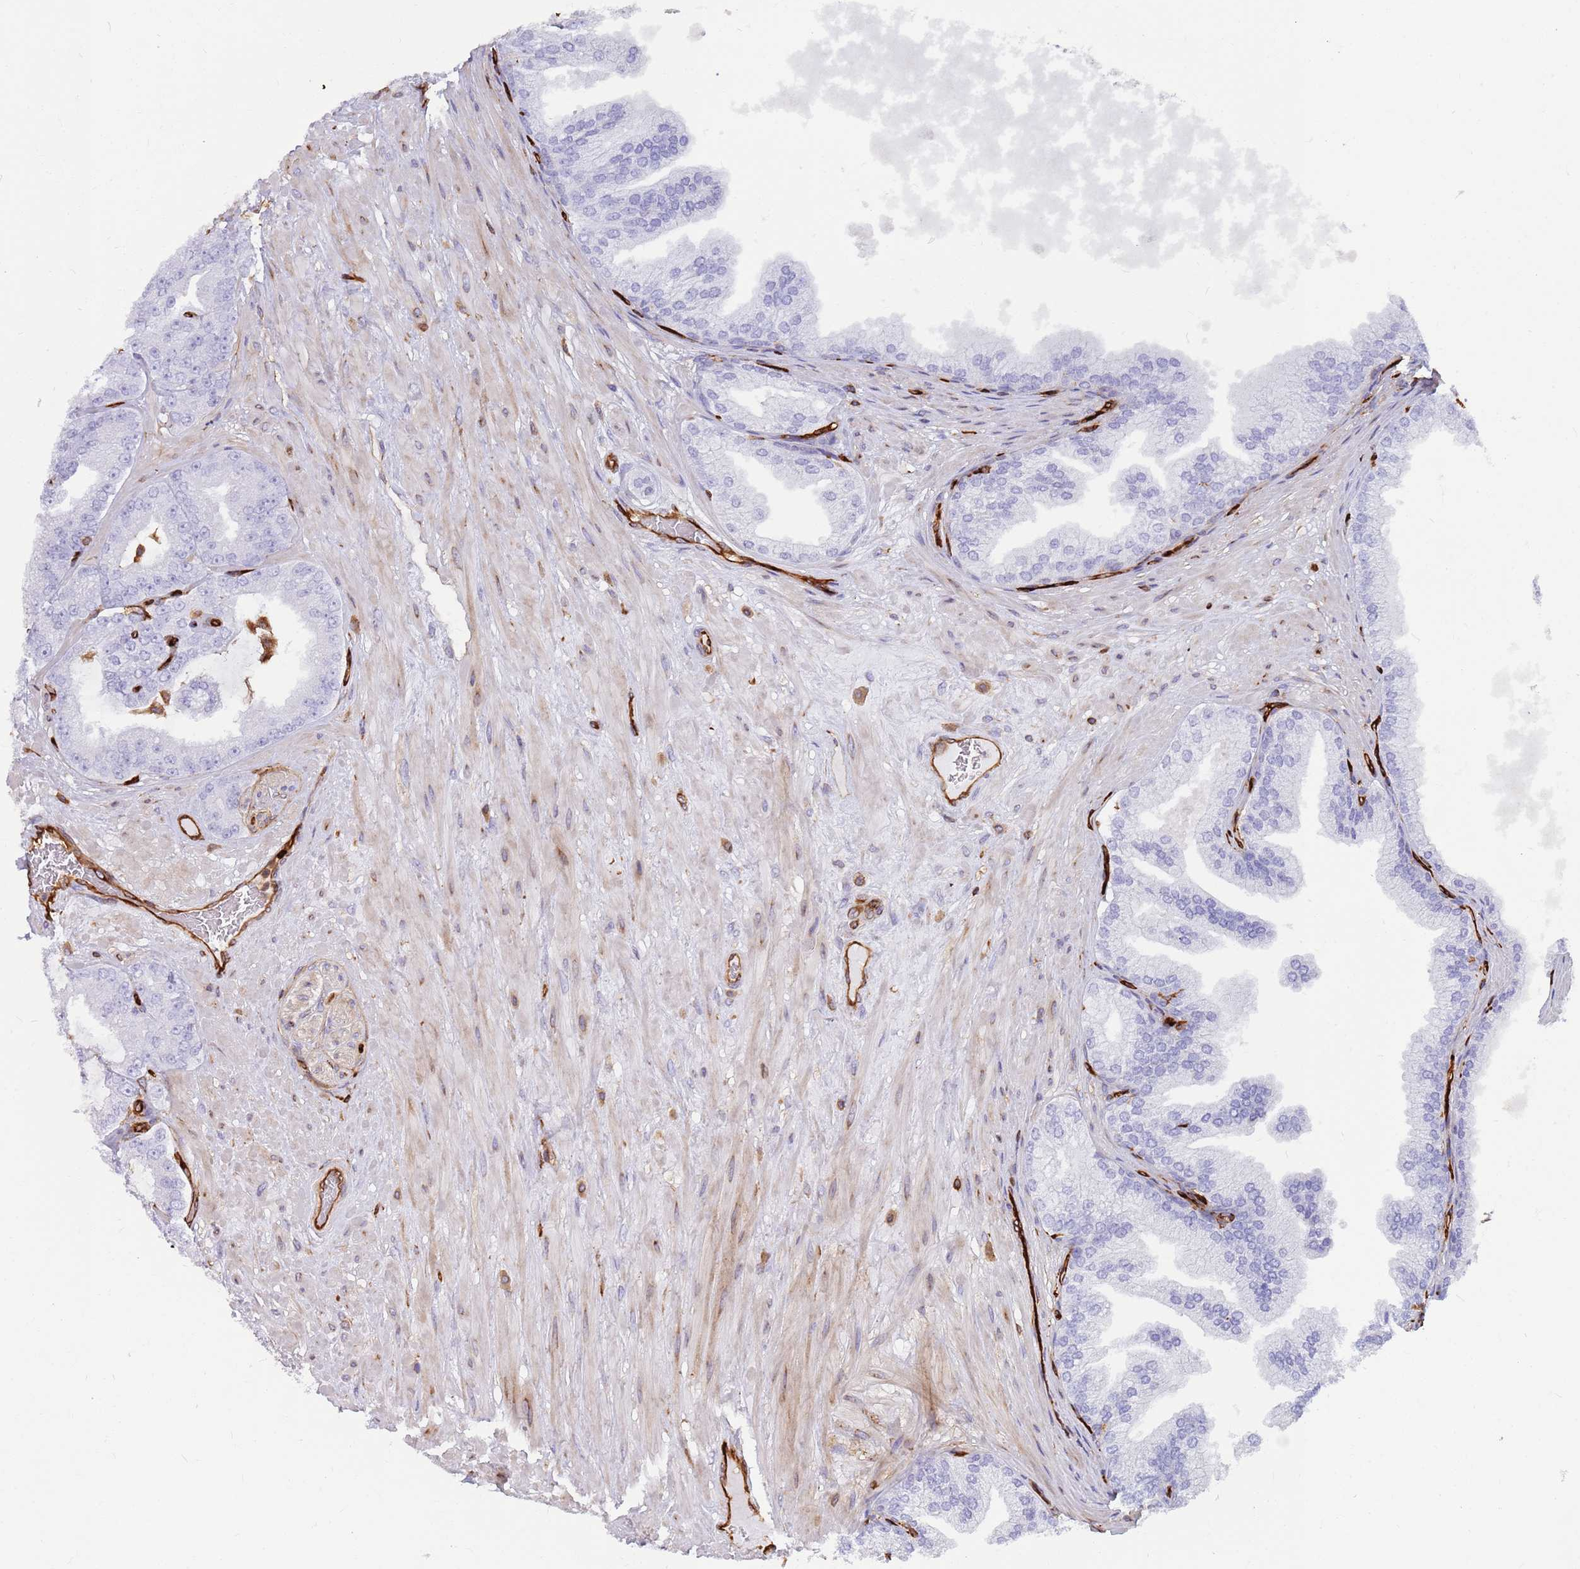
{"staining": {"intensity": "negative", "quantity": "none", "location": "none"}, "tissue": "prostate cancer", "cell_type": "Tumor cells", "image_type": "cancer", "snomed": [{"axis": "morphology", "description": "Adenocarcinoma, Low grade"}, {"axis": "topography", "description": "Prostate"}], "caption": "DAB immunohistochemical staining of human prostate cancer (adenocarcinoma (low-grade)) demonstrates no significant positivity in tumor cells.", "gene": "KBTBD7", "patient": {"sex": "male", "age": 63}}